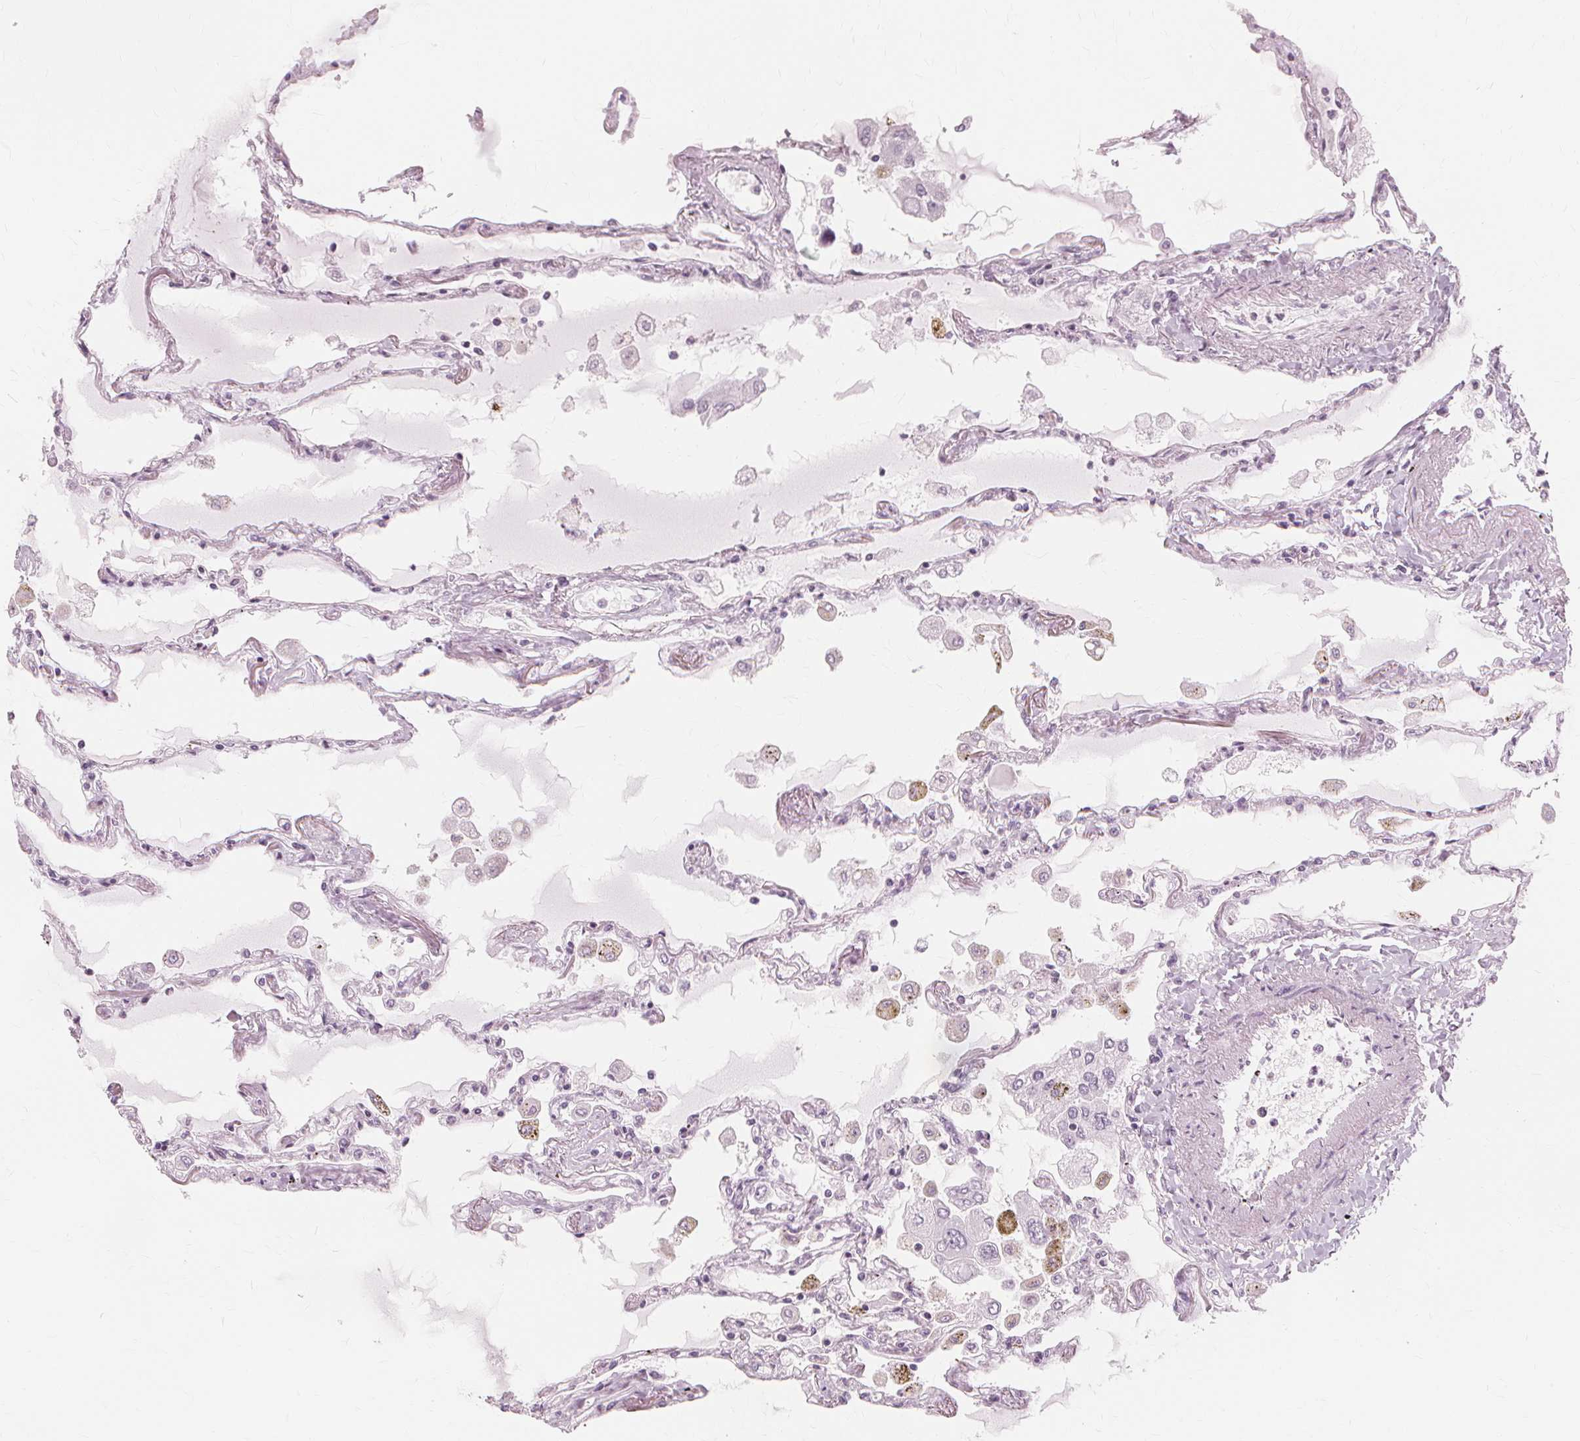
{"staining": {"intensity": "negative", "quantity": "none", "location": "none"}, "tissue": "lung", "cell_type": "Alveolar cells", "image_type": "normal", "snomed": [{"axis": "morphology", "description": "Normal tissue, NOS"}, {"axis": "morphology", "description": "Adenocarcinoma, NOS"}, {"axis": "topography", "description": "Cartilage tissue"}, {"axis": "topography", "description": "Lung"}], "caption": "Micrograph shows no protein positivity in alveolar cells of normal lung. (DAB (3,3'-diaminobenzidine) IHC, high magnification).", "gene": "MUC12", "patient": {"sex": "female", "age": 67}}